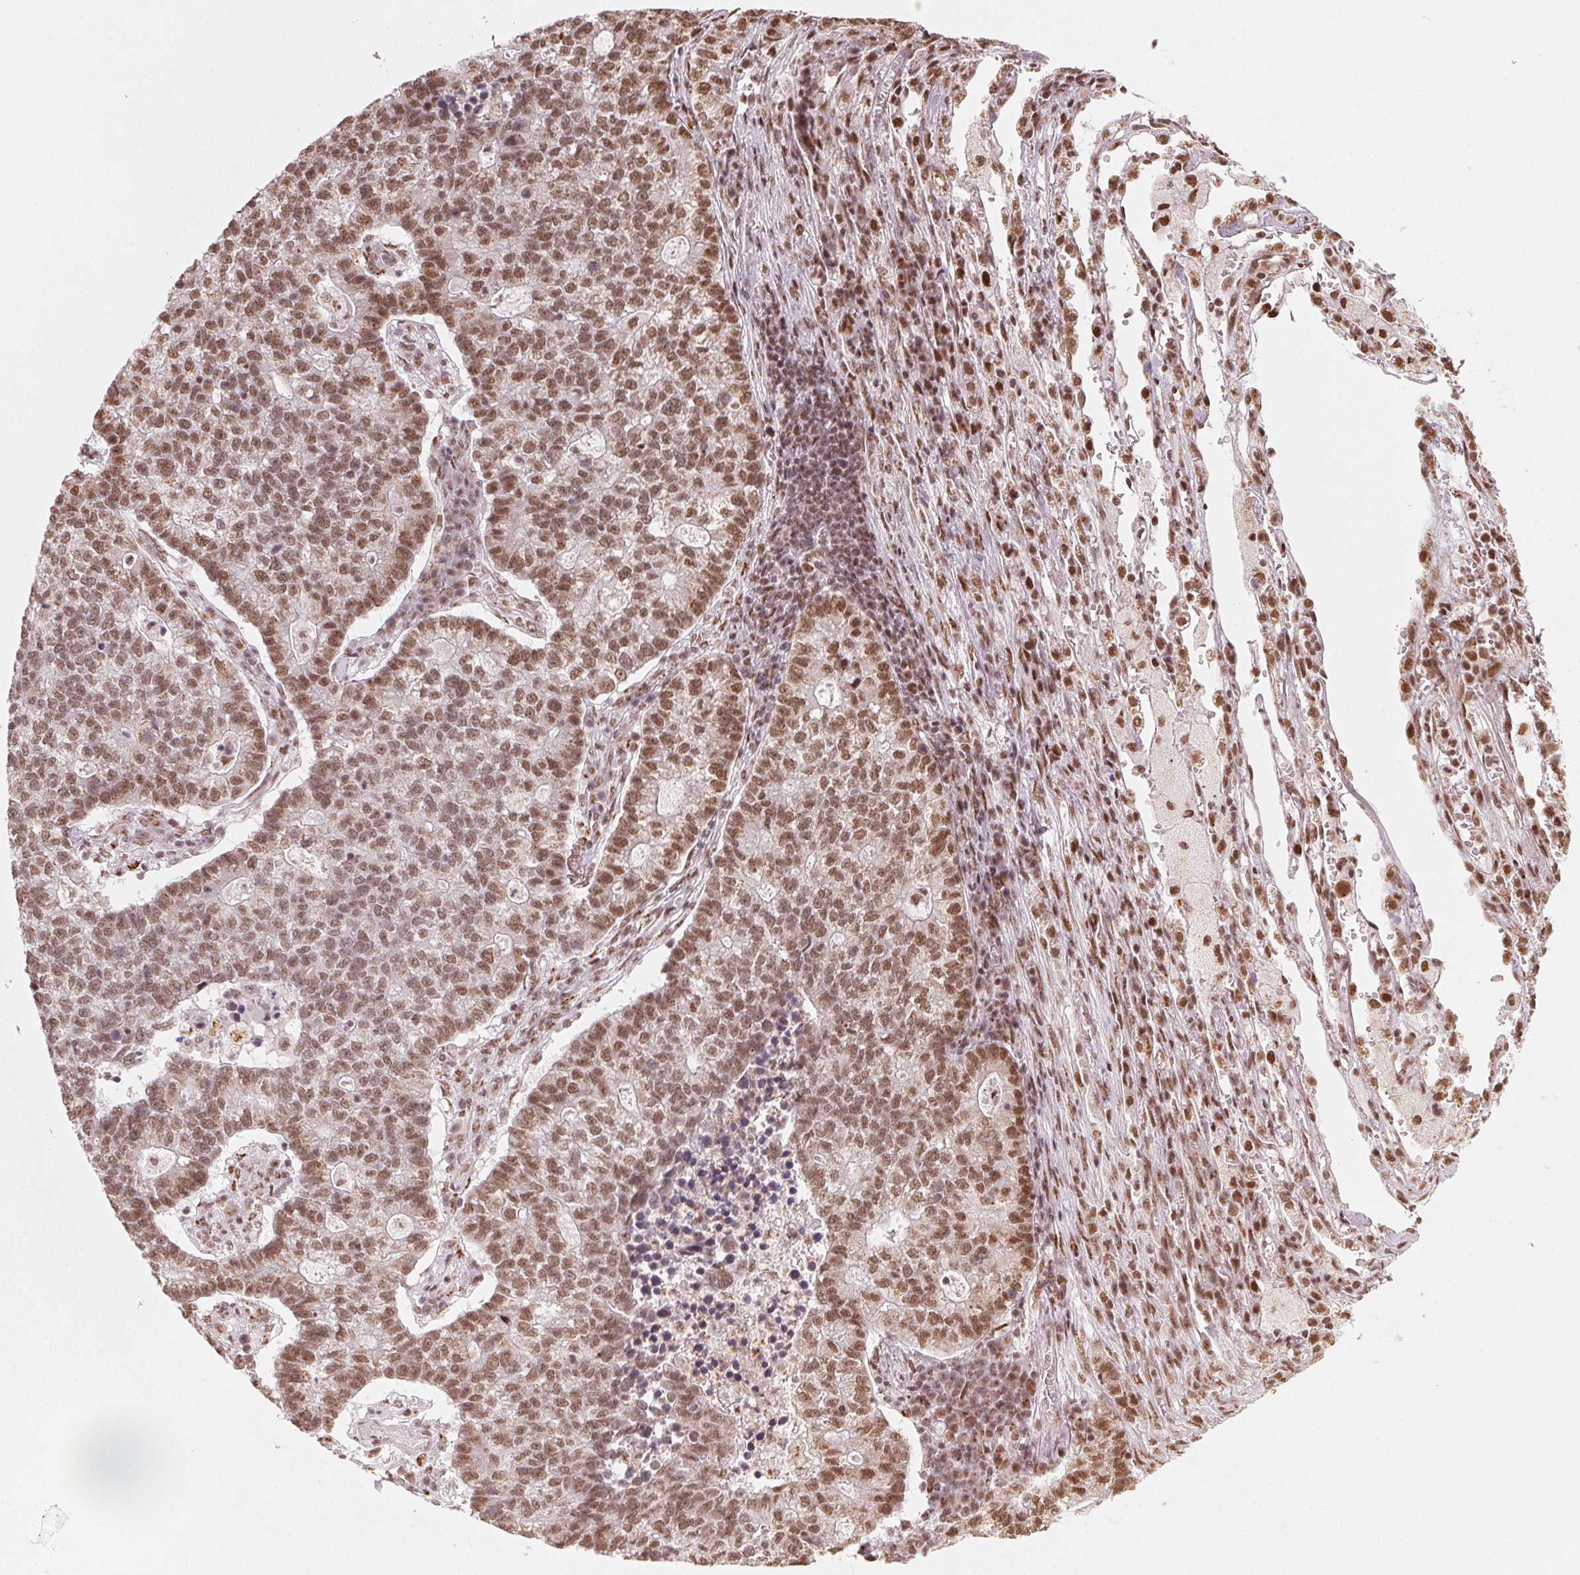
{"staining": {"intensity": "moderate", "quantity": ">75%", "location": "nuclear"}, "tissue": "lung cancer", "cell_type": "Tumor cells", "image_type": "cancer", "snomed": [{"axis": "morphology", "description": "Adenocarcinoma, NOS"}, {"axis": "topography", "description": "Lung"}], "caption": "Tumor cells display moderate nuclear positivity in approximately >75% of cells in lung adenocarcinoma. The staining was performed using DAB (3,3'-diaminobenzidine) to visualize the protein expression in brown, while the nuclei were stained in blue with hematoxylin (Magnification: 20x).", "gene": "TOPORS", "patient": {"sex": "male", "age": 57}}